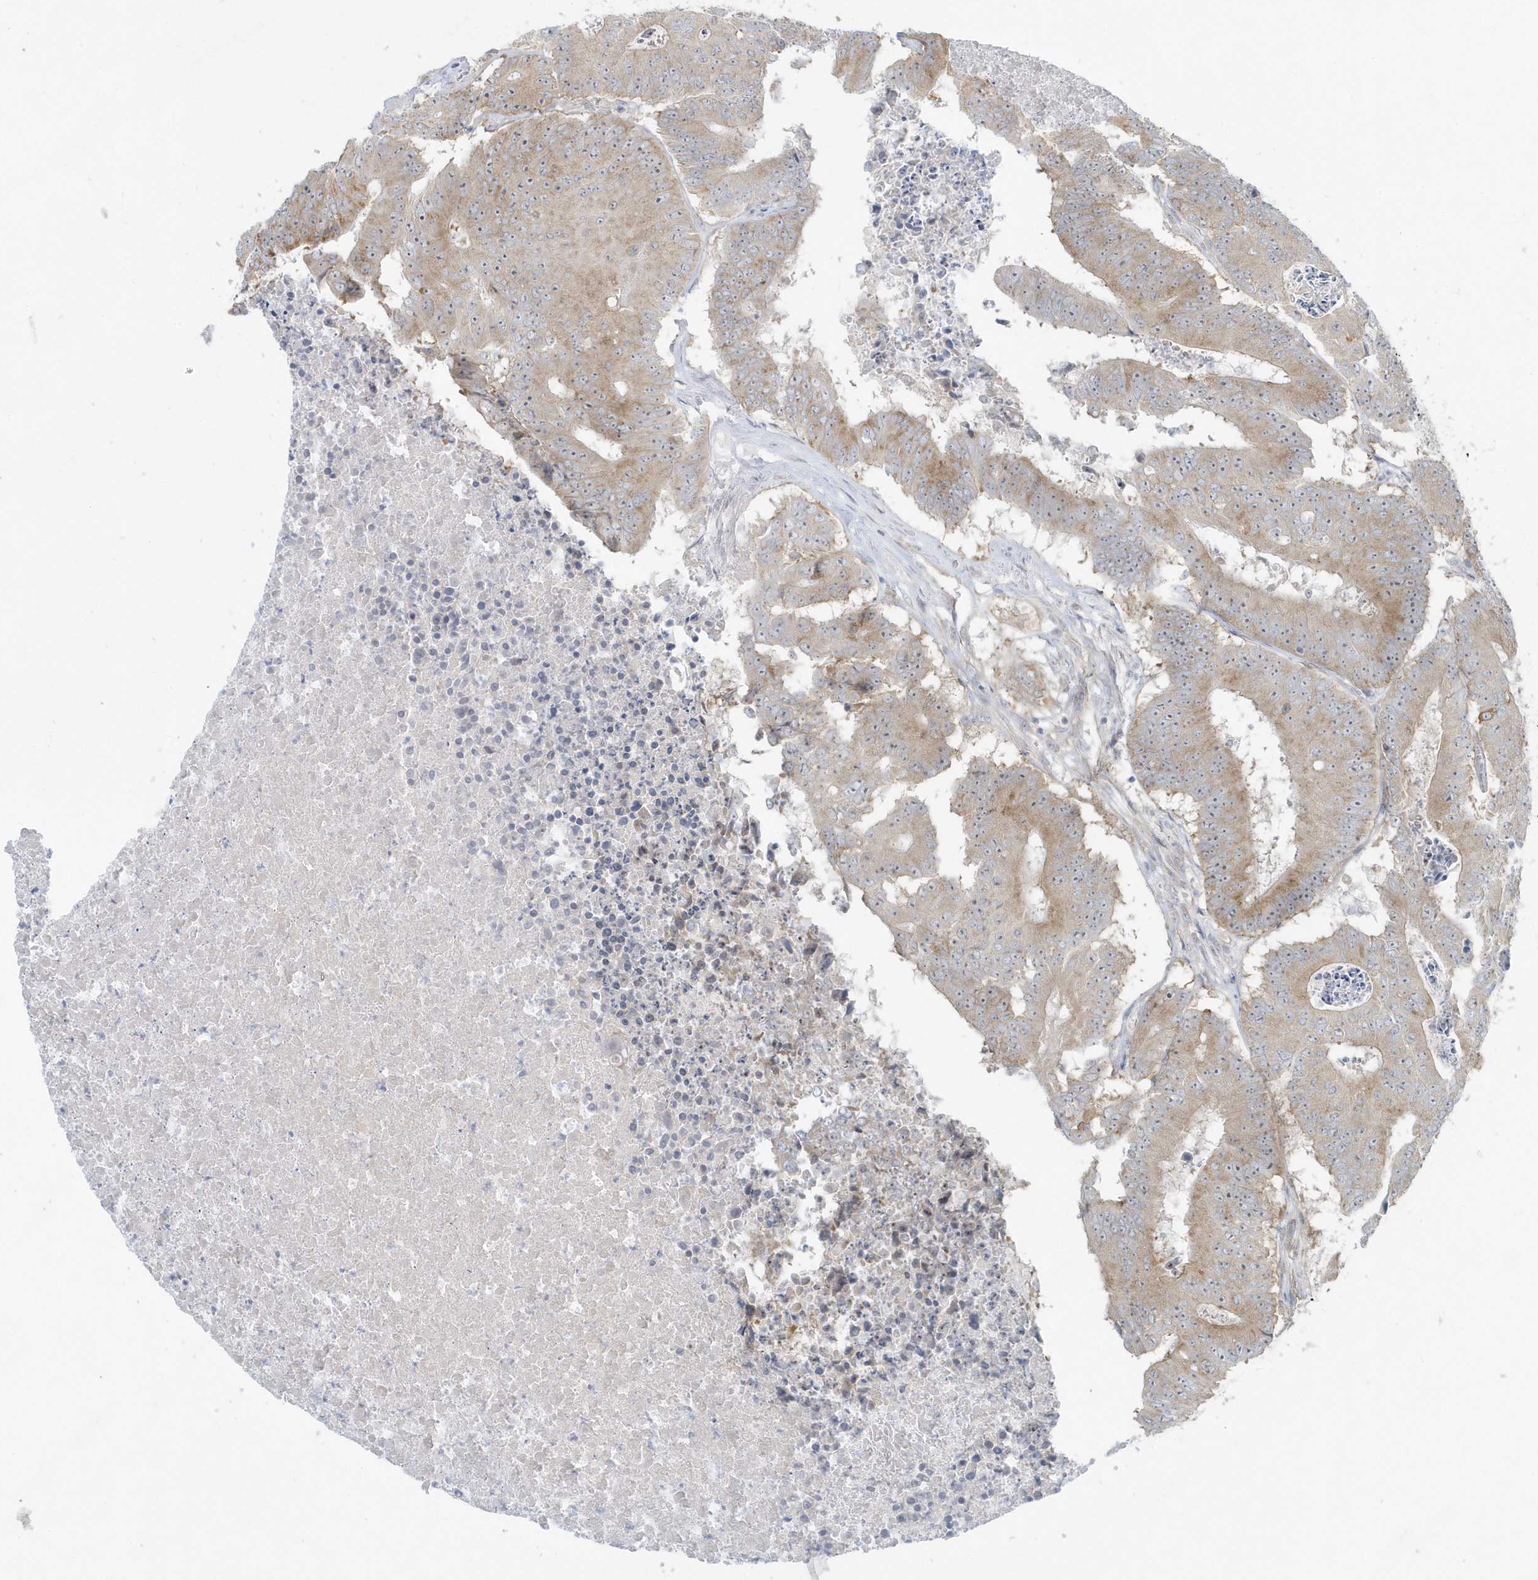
{"staining": {"intensity": "moderate", "quantity": ">75%", "location": "cytoplasmic/membranous,nuclear"}, "tissue": "colorectal cancer", "cell_type": "Tumor cells", "image_type": "cancer", "snomed": [{"axis": "morphology", "description": "Adenocarcinoma, NOS"}, {"axis": "topography", "description": "Colon"}], "caption": "DAB (3,3'-diaminobenzidine) immunohistochemical staining of human colorectal cancer displays moderate cytoplasmic/membranous and nuclear protein expression in about >75% of tumor cells.", "gene": "SCN3A", "patient": {"sex": "male", "age": 87}}